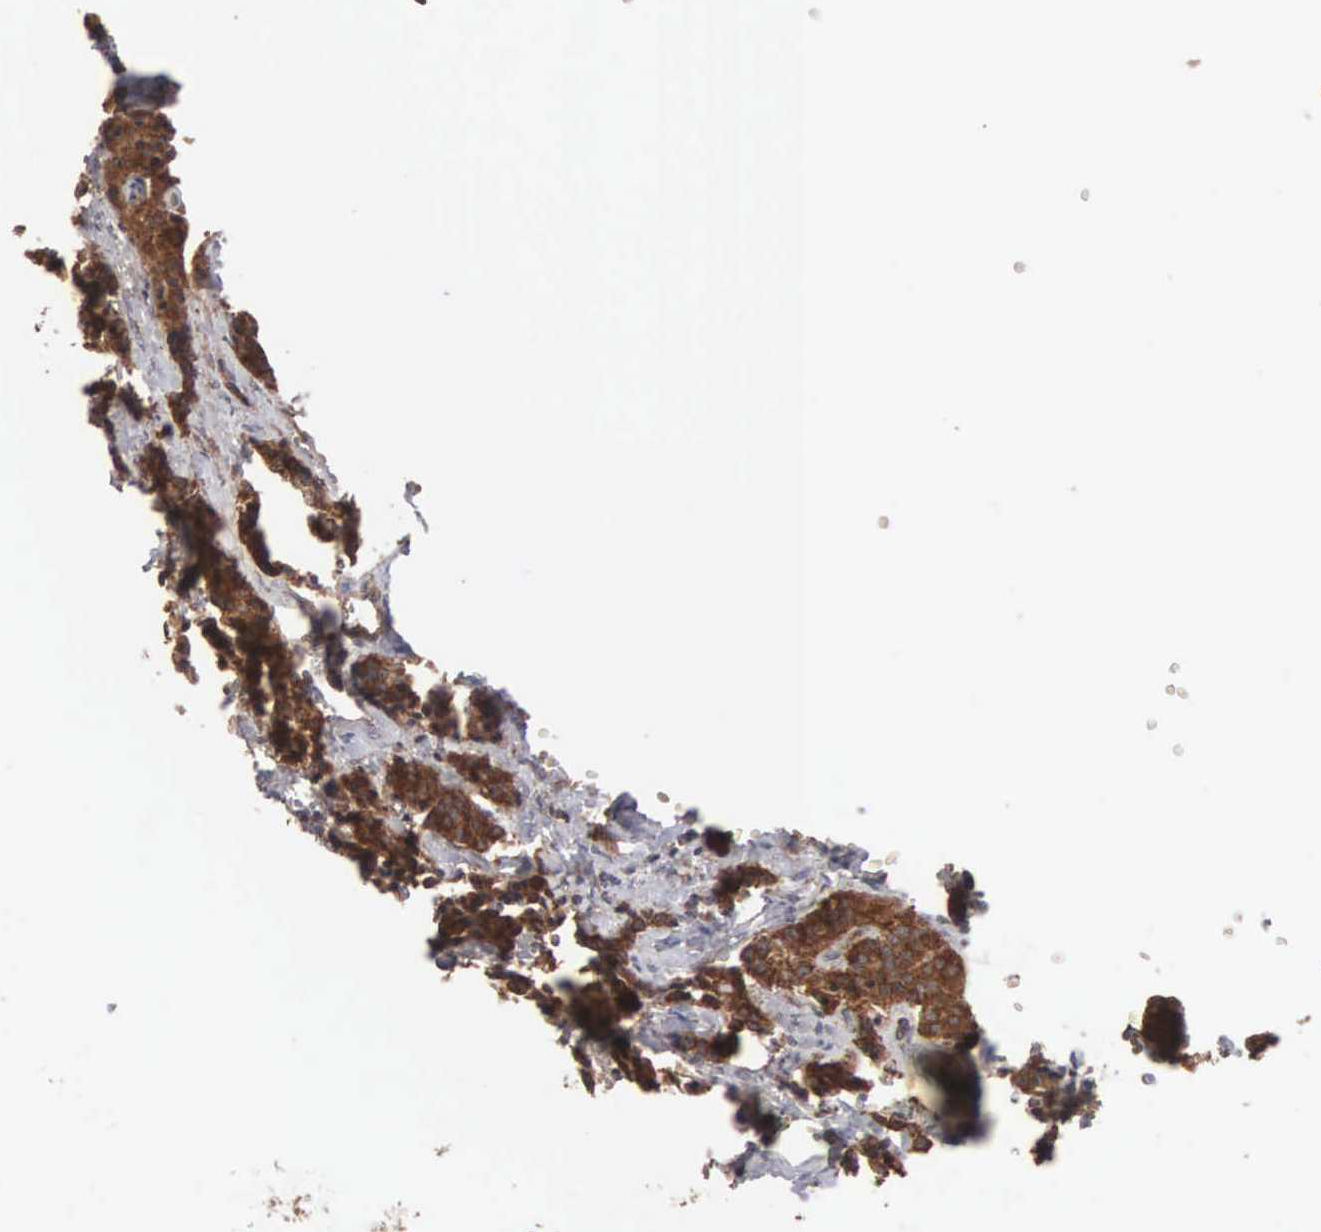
{"staining": {"intensity": "strong", "quantity": ">75%", "location": "cytoplasmic/membranous"}, "tissue": "carcinoid", "cell_type": "Tumor cells", "image_type": "cancer", "snomed": [{"axis": "morphology", "description": "Carcinoid, malignant, NOS"}, {"axis": "topography", "description": "Small intestine"}], "caption": "Immunohistochemical staining of carcinoid shows strong cytoplasmic/membranous protein staining in approximately >75% of tumor cells. The staining was performed using DAB to visualize the protein expression in brown, while the nuclei were stained in blue with hematoxylin (Magnification: 20x).", "gene": "INF2", "patient": {"sex": "male", "age": 63}}